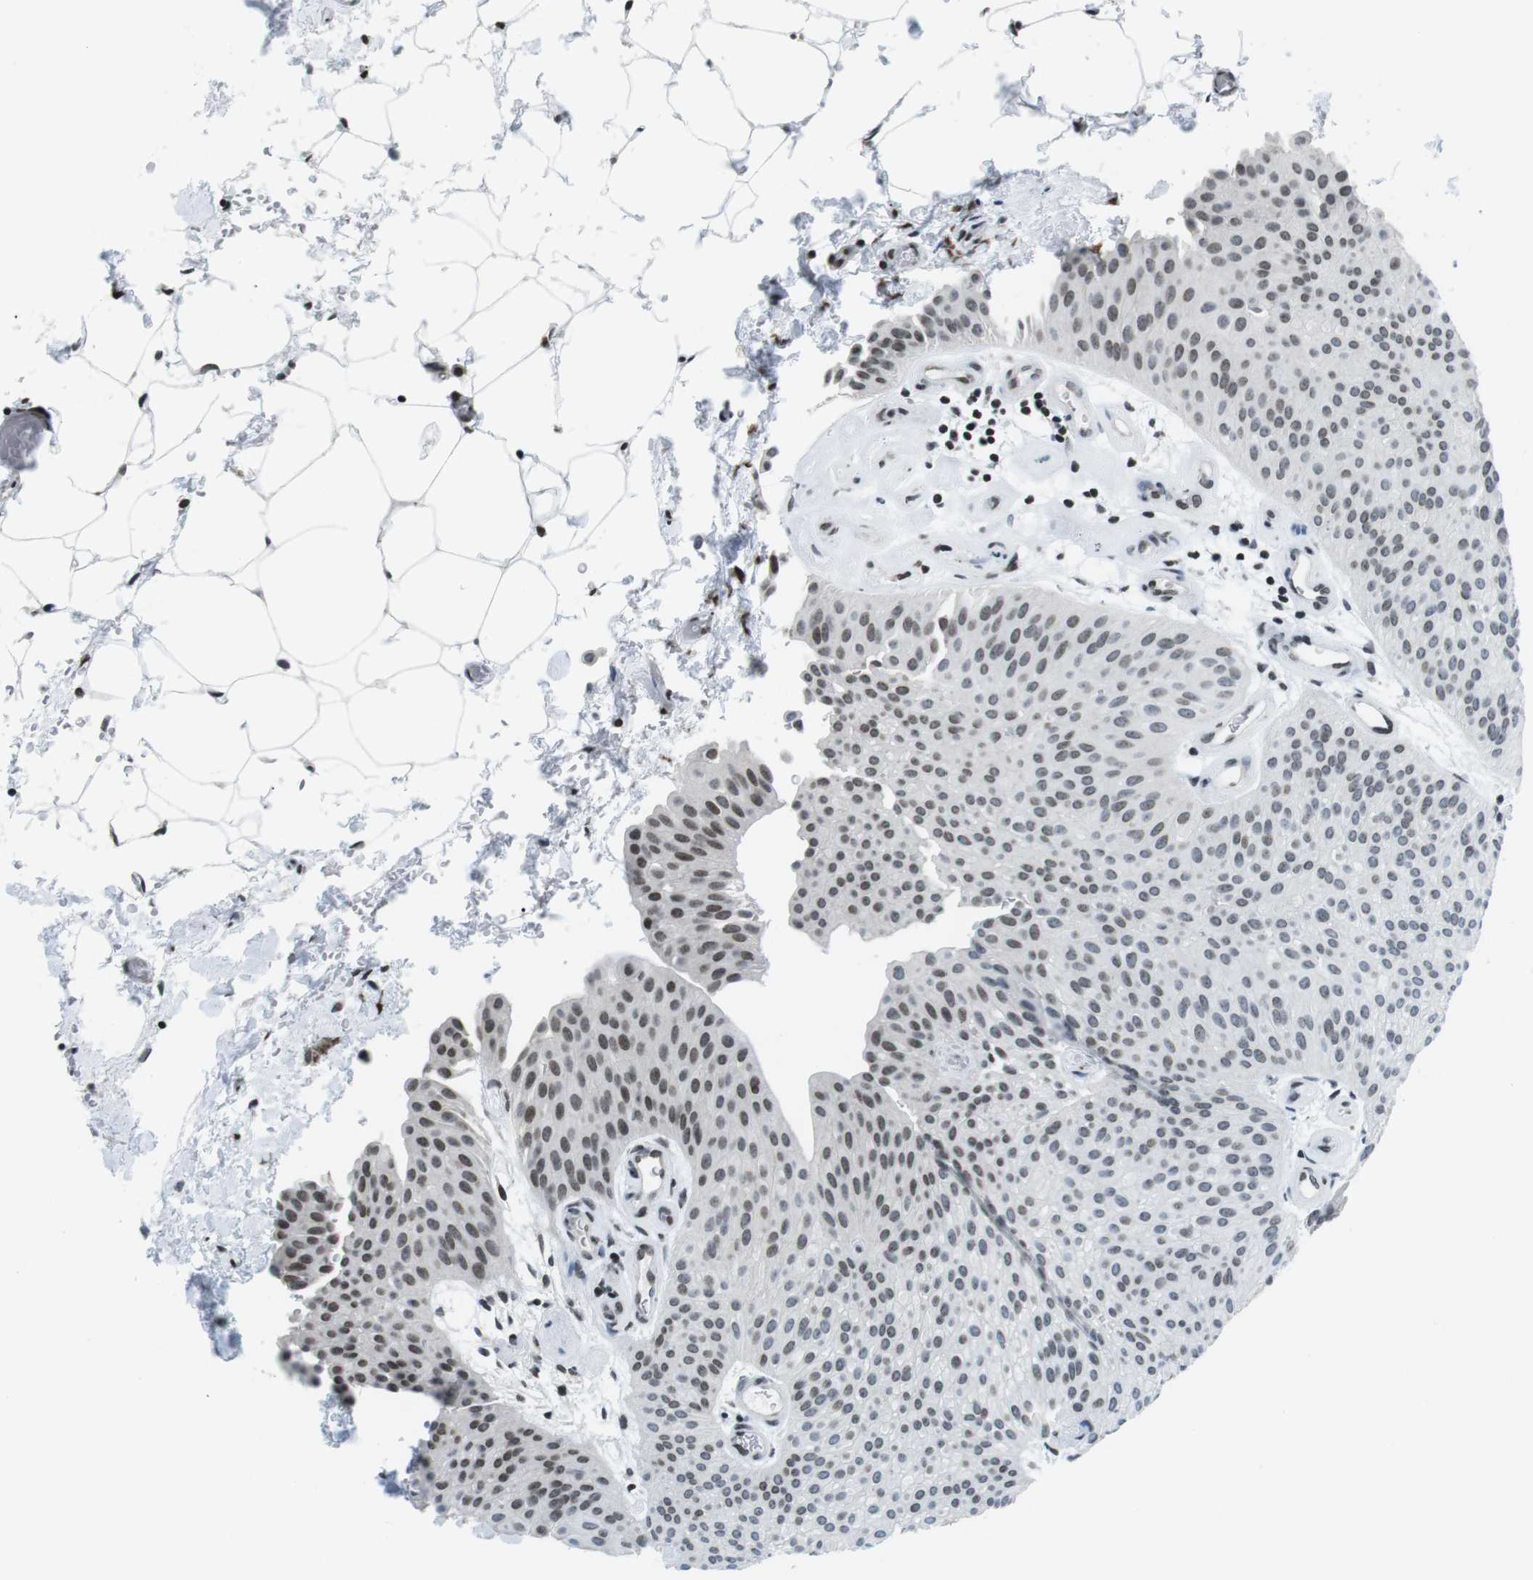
{"staining": {"intensity": "weak", "quantity": "25%-75%", "location": "nuclear"}, "tissue": "urothelial cancer", "cell_type": "Tumor cells", "image_type": "cancer", "snomed": [{"axis": "morphology", "description": "Urothelial carcinoma, Low grade"}, {"axis": "topography", "description": "Urinary bladder"}], "caption": "Human urothelial carcinoma (low-grade) stained with a protein marker displays weak staining in tumor cells.", "gene": "E2F2", "patient": {"sex": "female", "age": 60}}